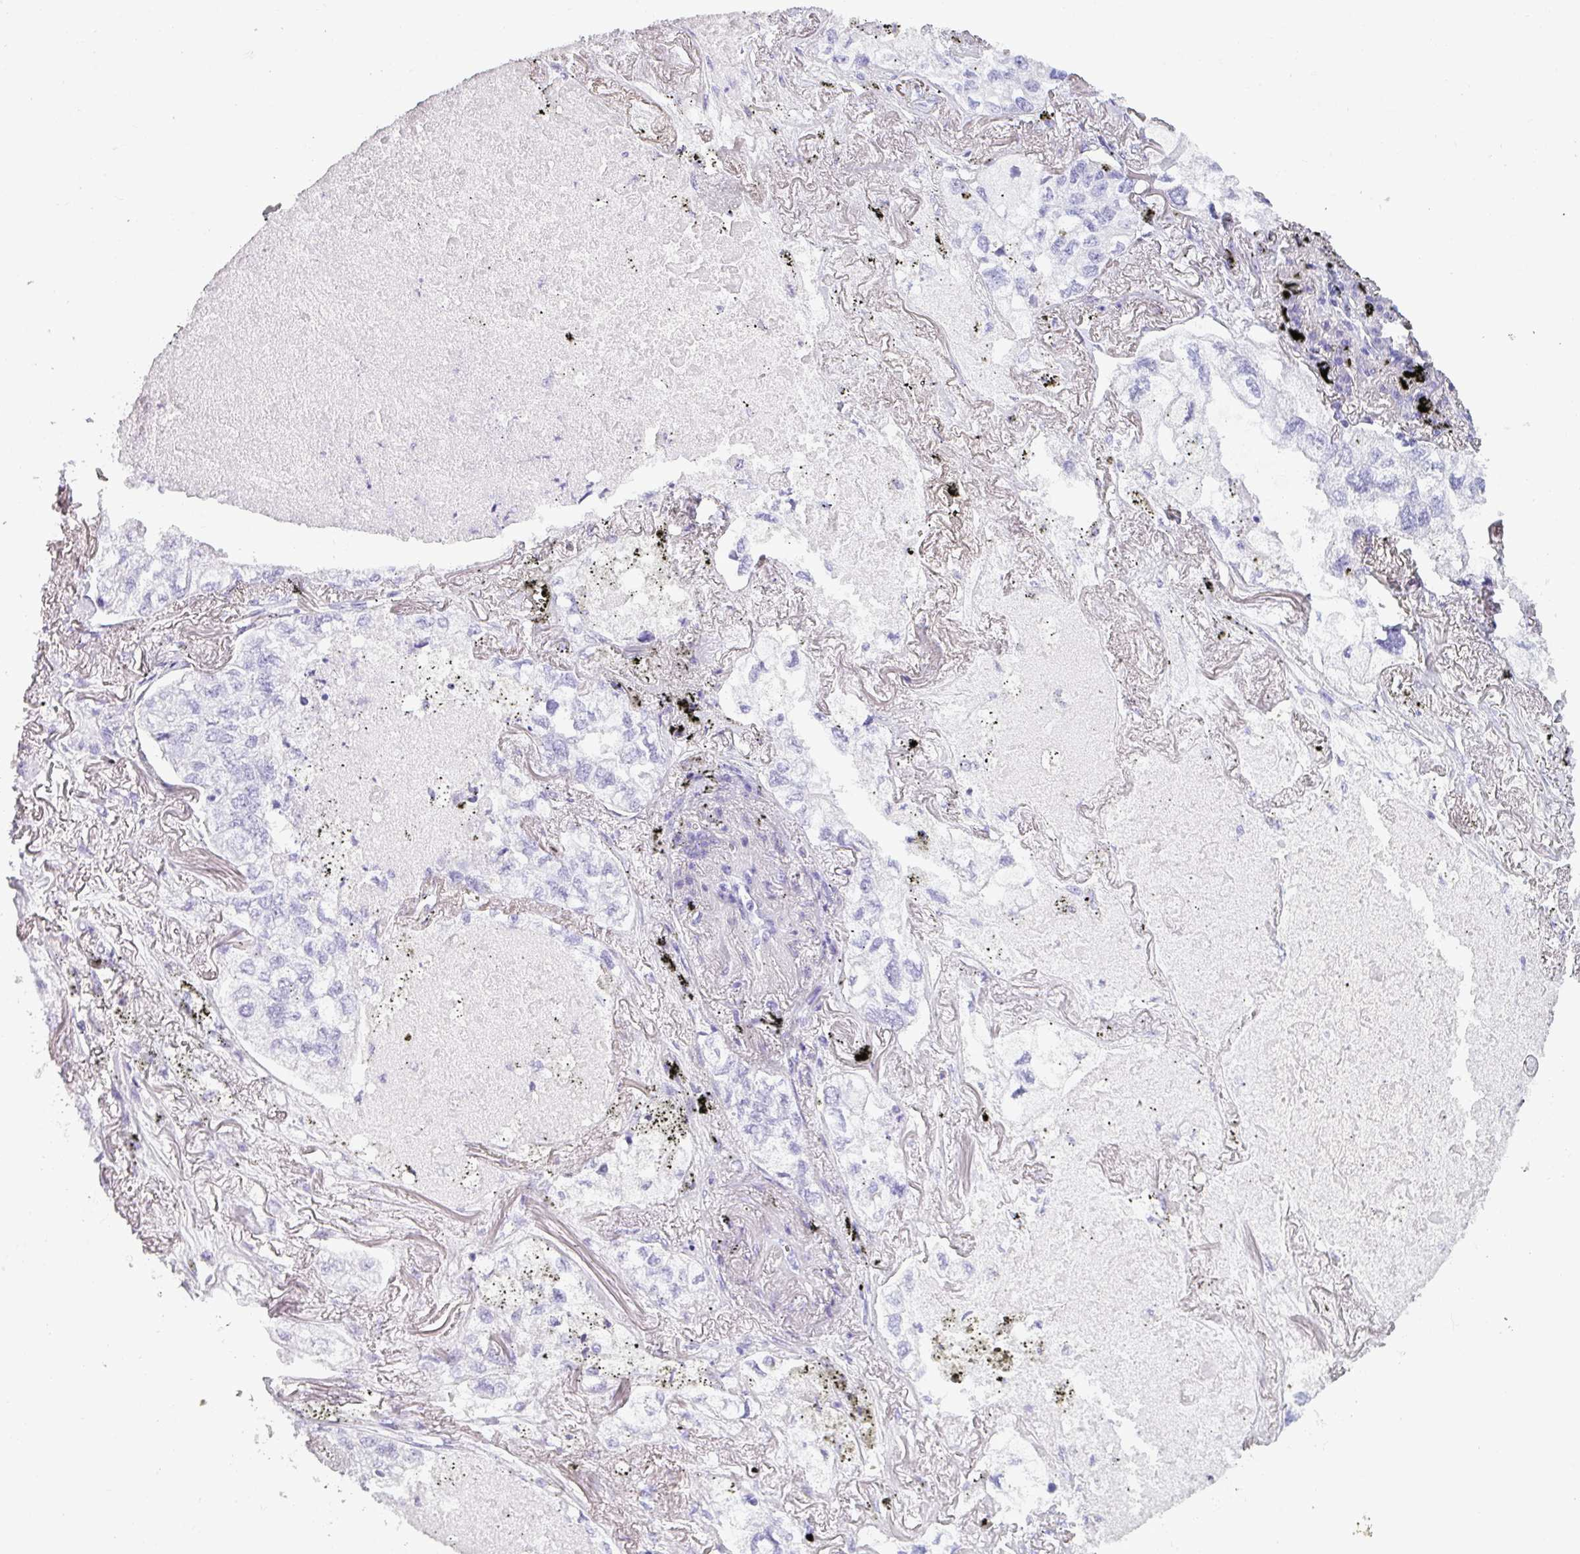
{"staining": {"intensity": "negative", "quantity": "none", "location": "none"}, "tissue": "lung cancer", "cell_type": "Tumor cells", "image_type": "cancer", "snomed": [{"axis": "morphology", "description": "Adenocarcinoma, NOS"}, {"axis": "topography", "description": "Lung"}], "caption": "Lung cancer (adenocarcinoma) was stained to show a protein in brown. There is no significant positivity in tumor cells. (Immunohistochemistry, brightfield microscopy, high magnification).", "gene": "CRYBB2", "patient": {"sex": "male", "age": 65}}